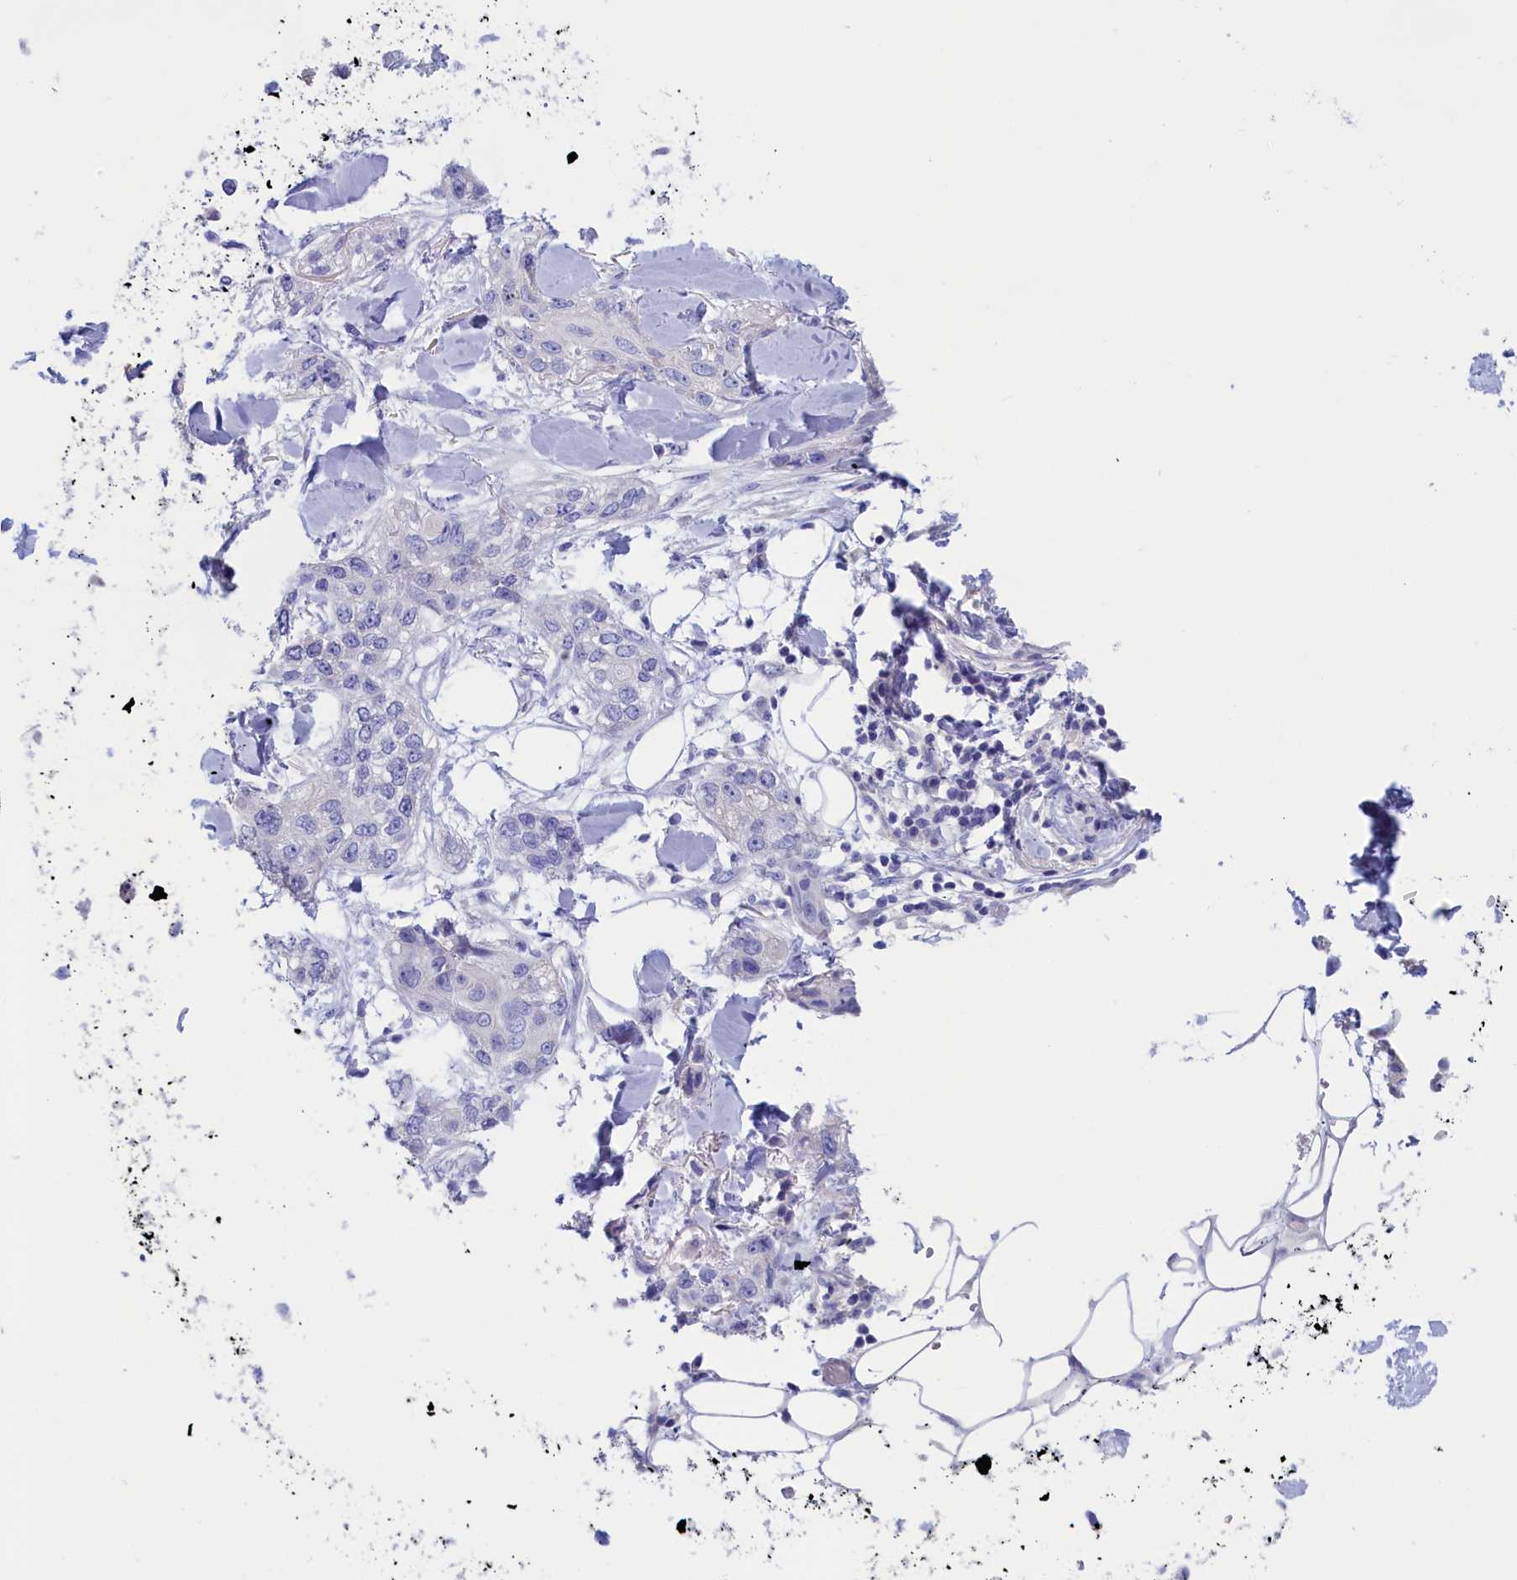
{"staining": {"intensity": "negative", "quantity": "none", "location": "none"}, "tissue": "skin cancer", "cell_type": "Tumor cells", "image_type": "cancer", "snomed": [{"axis": "morphology", "description": "Normal tissue, NOS"}, {"axis": "morphology", "description": "Squamous cell carcinoma, NOS"}, {"axis": "topography", "description": "Skin"}], "caption": "DAB (3,3'-diaminobenzidine) immunohistochemical staining of skin cancer (squamous cell carcinoma) demonstrates no significant staining in tumor cells.", "gene": "ANKRD2", "patient": {"sex": "male", "age": 72}}